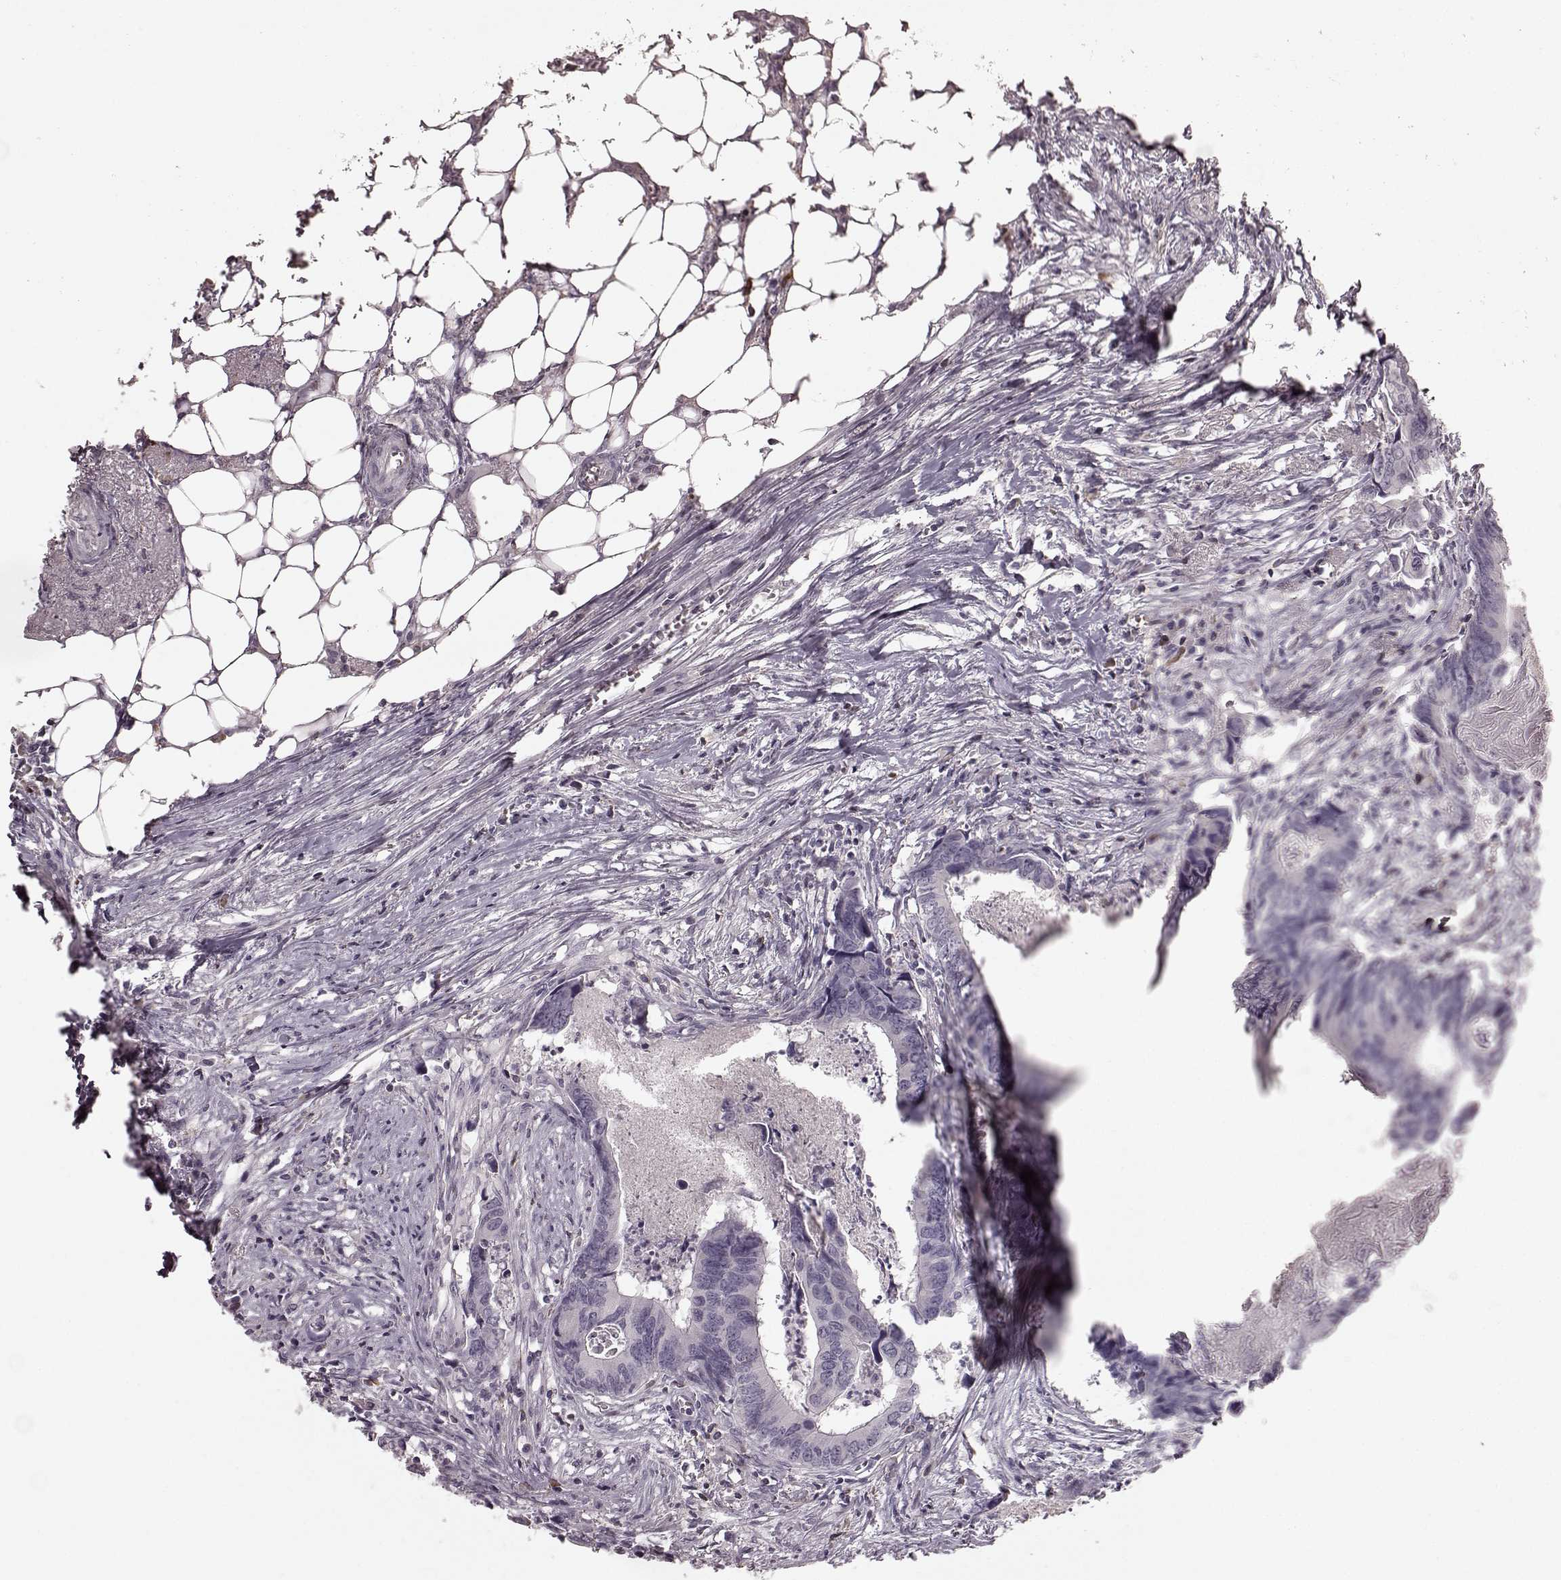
{"staining": {"intensity": "negative", "quantity": "none", "location": "none"}, "tissue": "colorectal cancer", "cell_type": "Tumor cells", "image_type": "cancer", "snomed": [{"axis": "morphology", "description": "Adenocarcinoma, NOS"}, {"axis": "topography", "description": "Colon"}], "caption": "Photomicrograph shows no significant protein expression in tumor cells of colorectal cancer.", "gene": "CD28", "patient": {"sex": "female", "age": 82}}